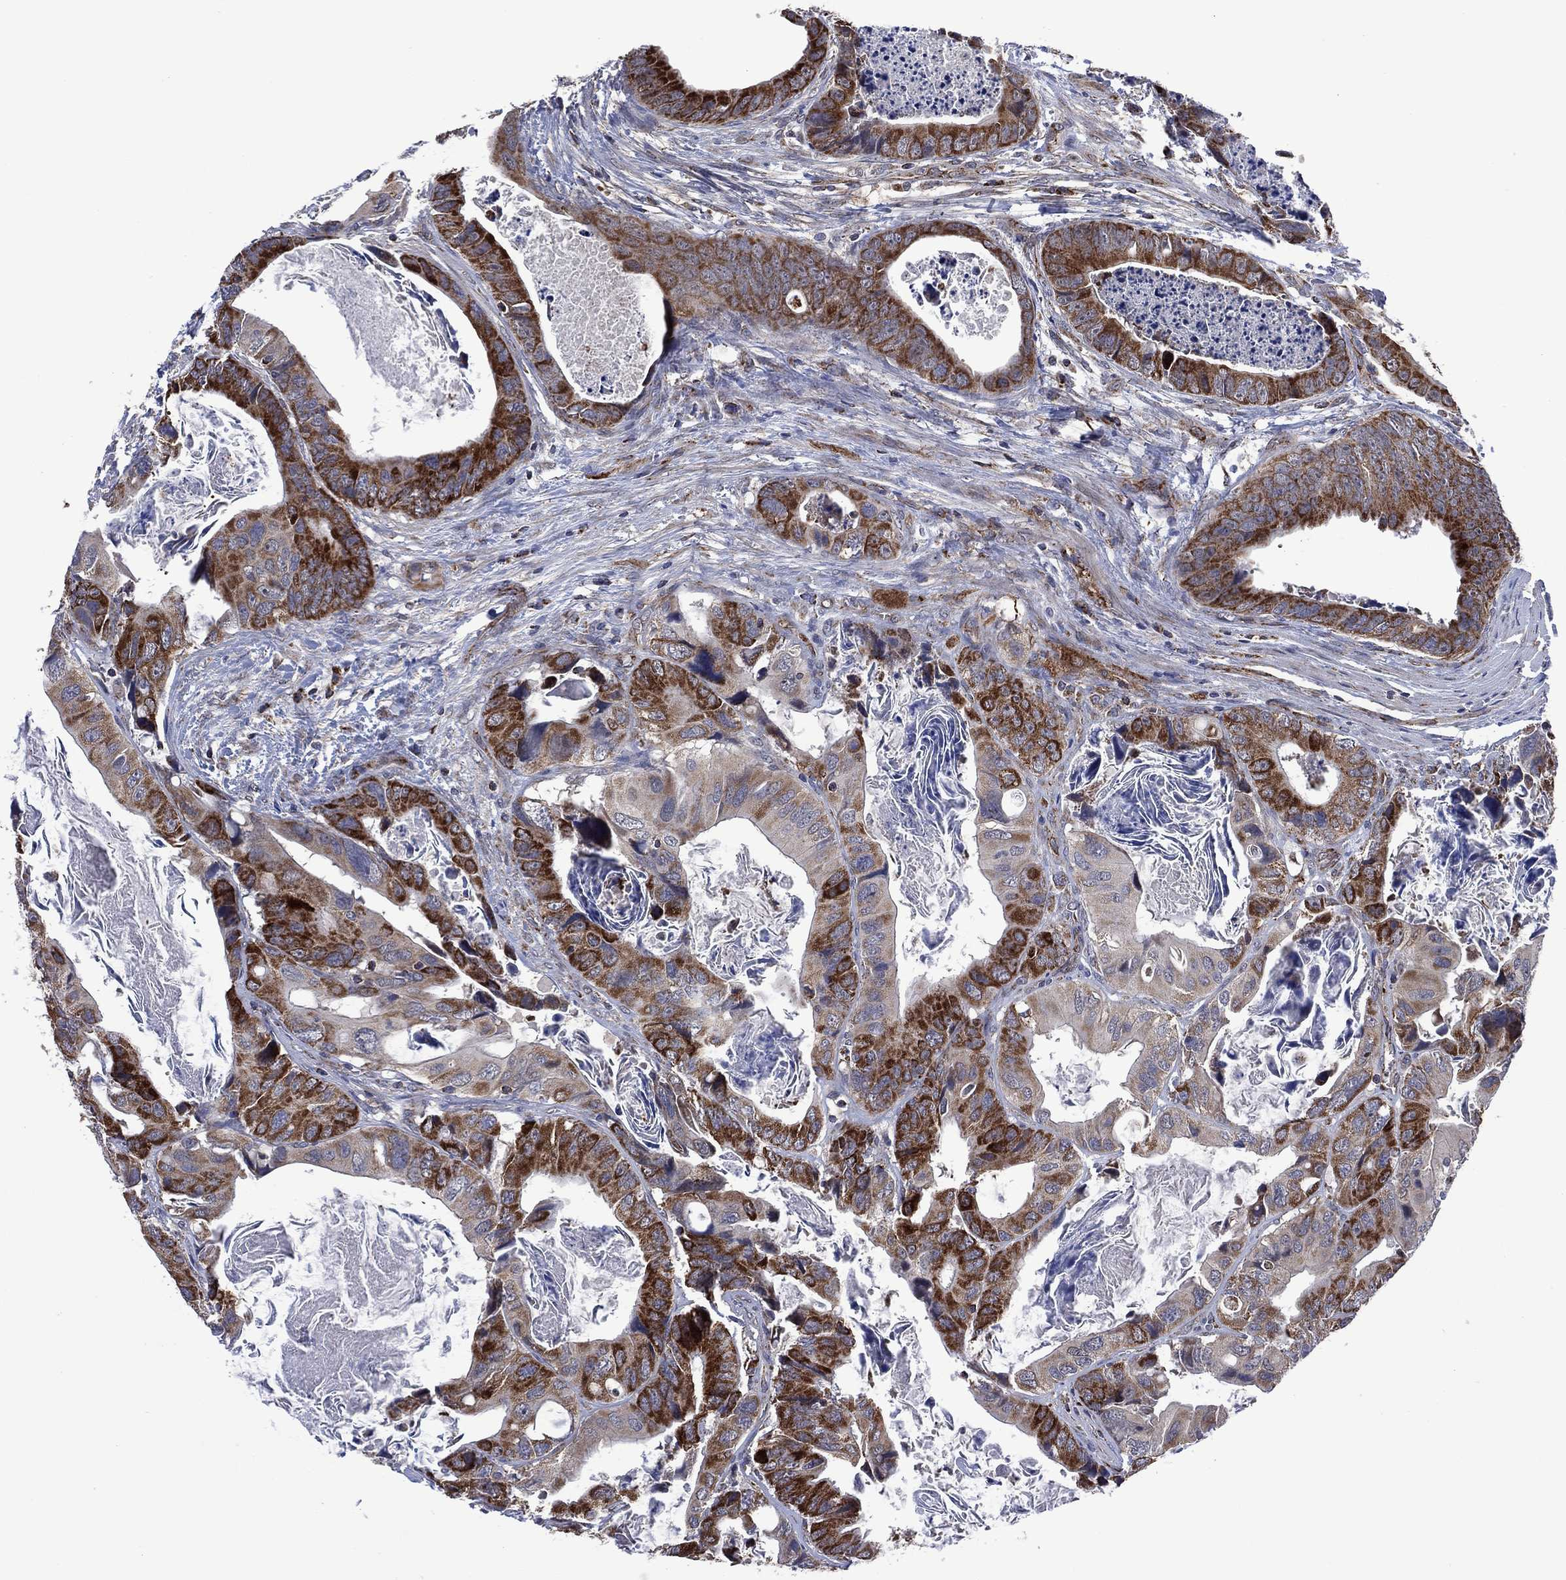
{"staining": {"intensity": "strong", "quantity": "25%-75%", "location": "cytoplasmic/membranous"}, "tissue": "colorectal cancer", "cell_type": "Tumor cells", "image_type": "cancer", "snomed": [{"axis": "morphology", "description": "Adenocarcinoma, NOS"}, {"axis": "topography", "description": "Rectum"}], "caption": "Brown immunohistochemical staining in human colorectal adenocarcinoma displays strong cytoplasmic/membranous positivity in about 25%-75% of tumor cells. (DAB (3,3'-diaminobenzidine) = brown stain, brightfield microscopy at high magnification).", "gene": "HTD2", "patient": {"sex": "male", "age": 64}}